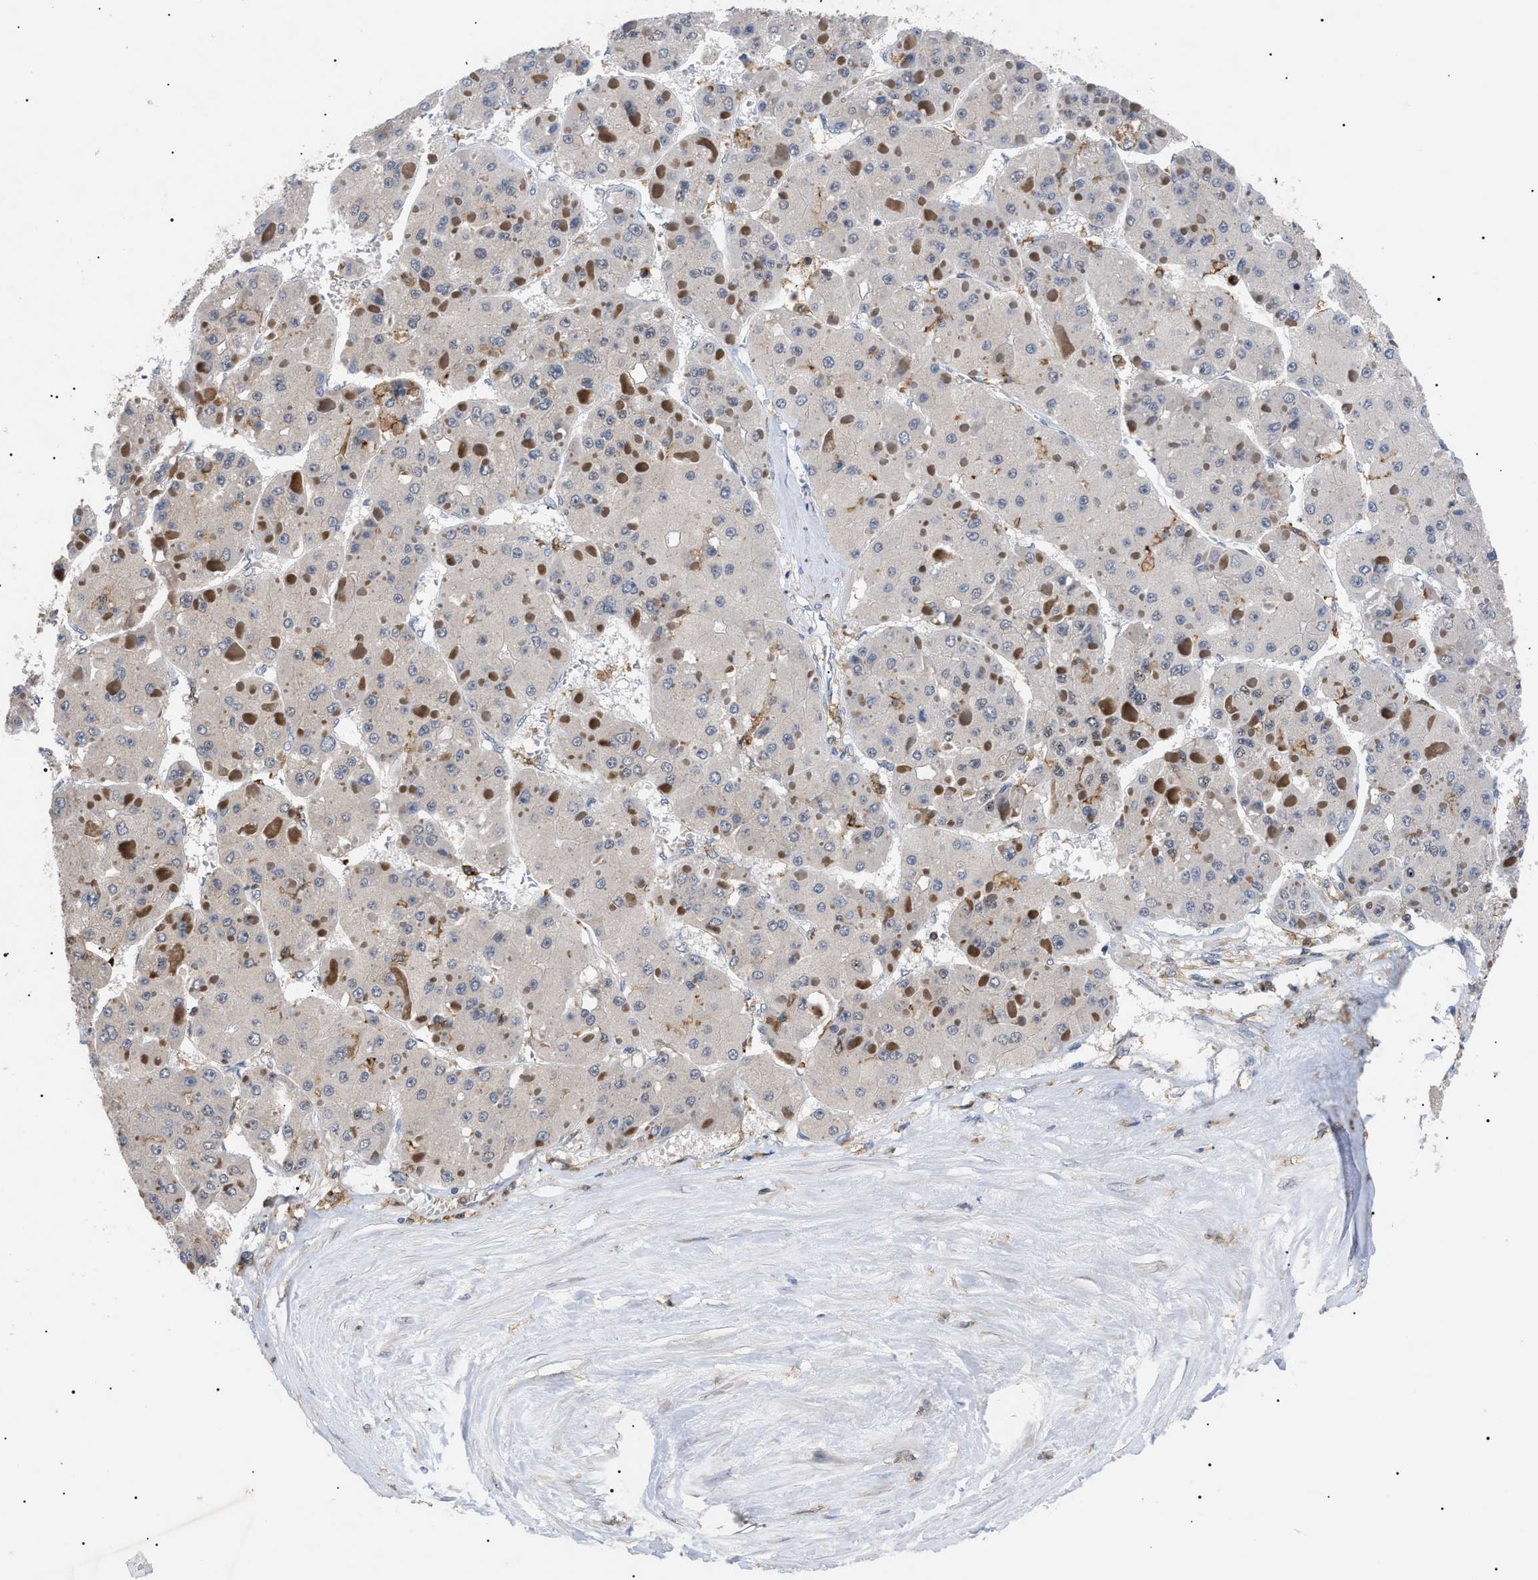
{"staining": {"intensity": "negative", "quantity": "none", "location": "none"}, "tissue": "liver cancer", "cell_type": "Tumor cells", "image_type": "cancer", "snomed": [{"axis": "morphology", "description": "Carcinoma, Hepatocellular, NOS"}, {"axis": "topography", "description": "Liver"}], "caption": "Tumor cells are negative for brown protein staining in liver hepatocellular carcinoma.", "gene": "CD300A", "patient": {"sex": "female", "age": 73}}